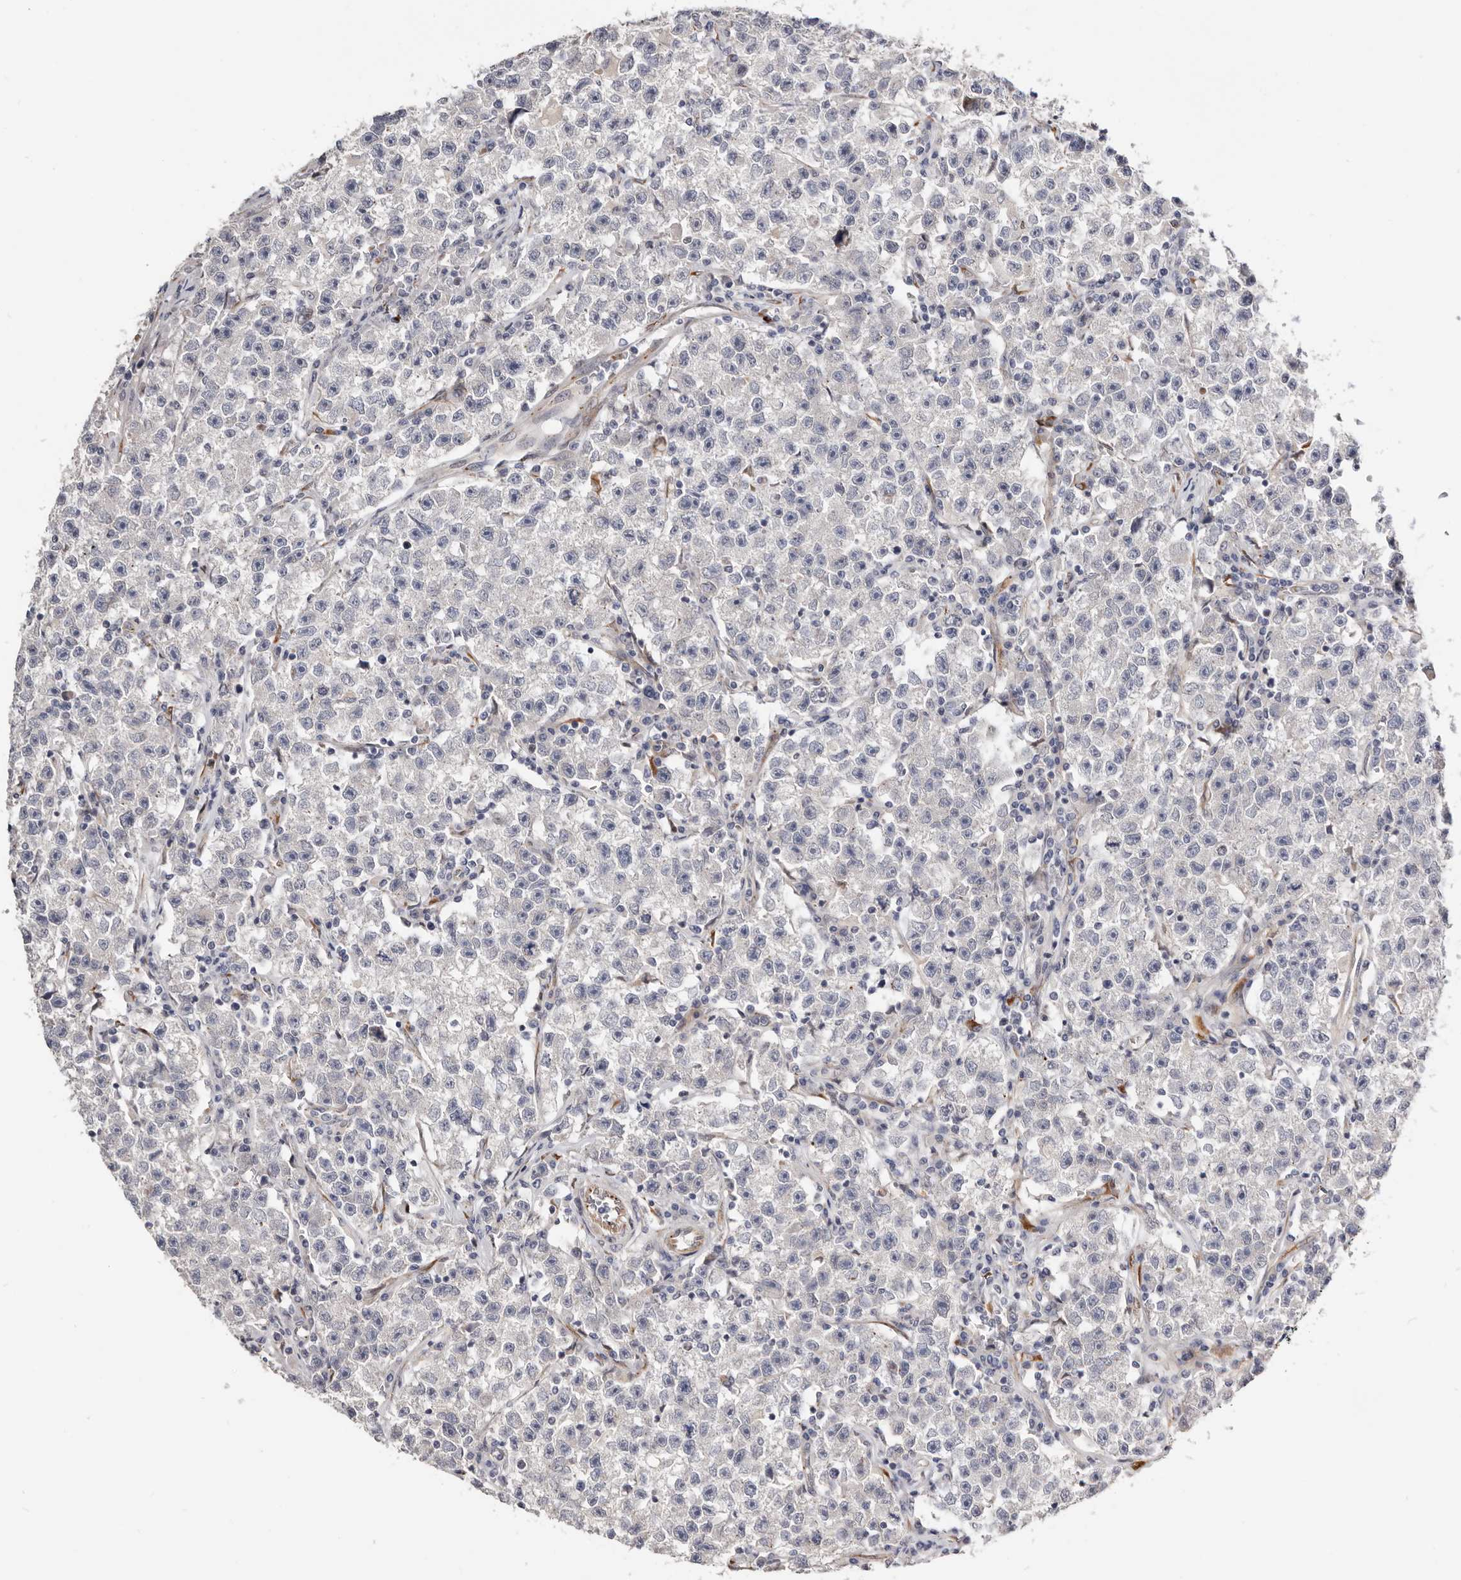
{"staining": {"intensity": "negative", "quantity": "none", "location": "none"}, "tissue": "testis cancer", "cell_type": "Tumor cells", "image_type": "cancer", "snomed": [{"axis": "morphology", "description": "Seminoma, NOS"}, {"axis": "topography", "description": "Testis"}], "caption": "There is no significant expression in tumor cells of testis cancer.", "gene": "USH1C", "patient": {"sex": "male", "age": 22}}